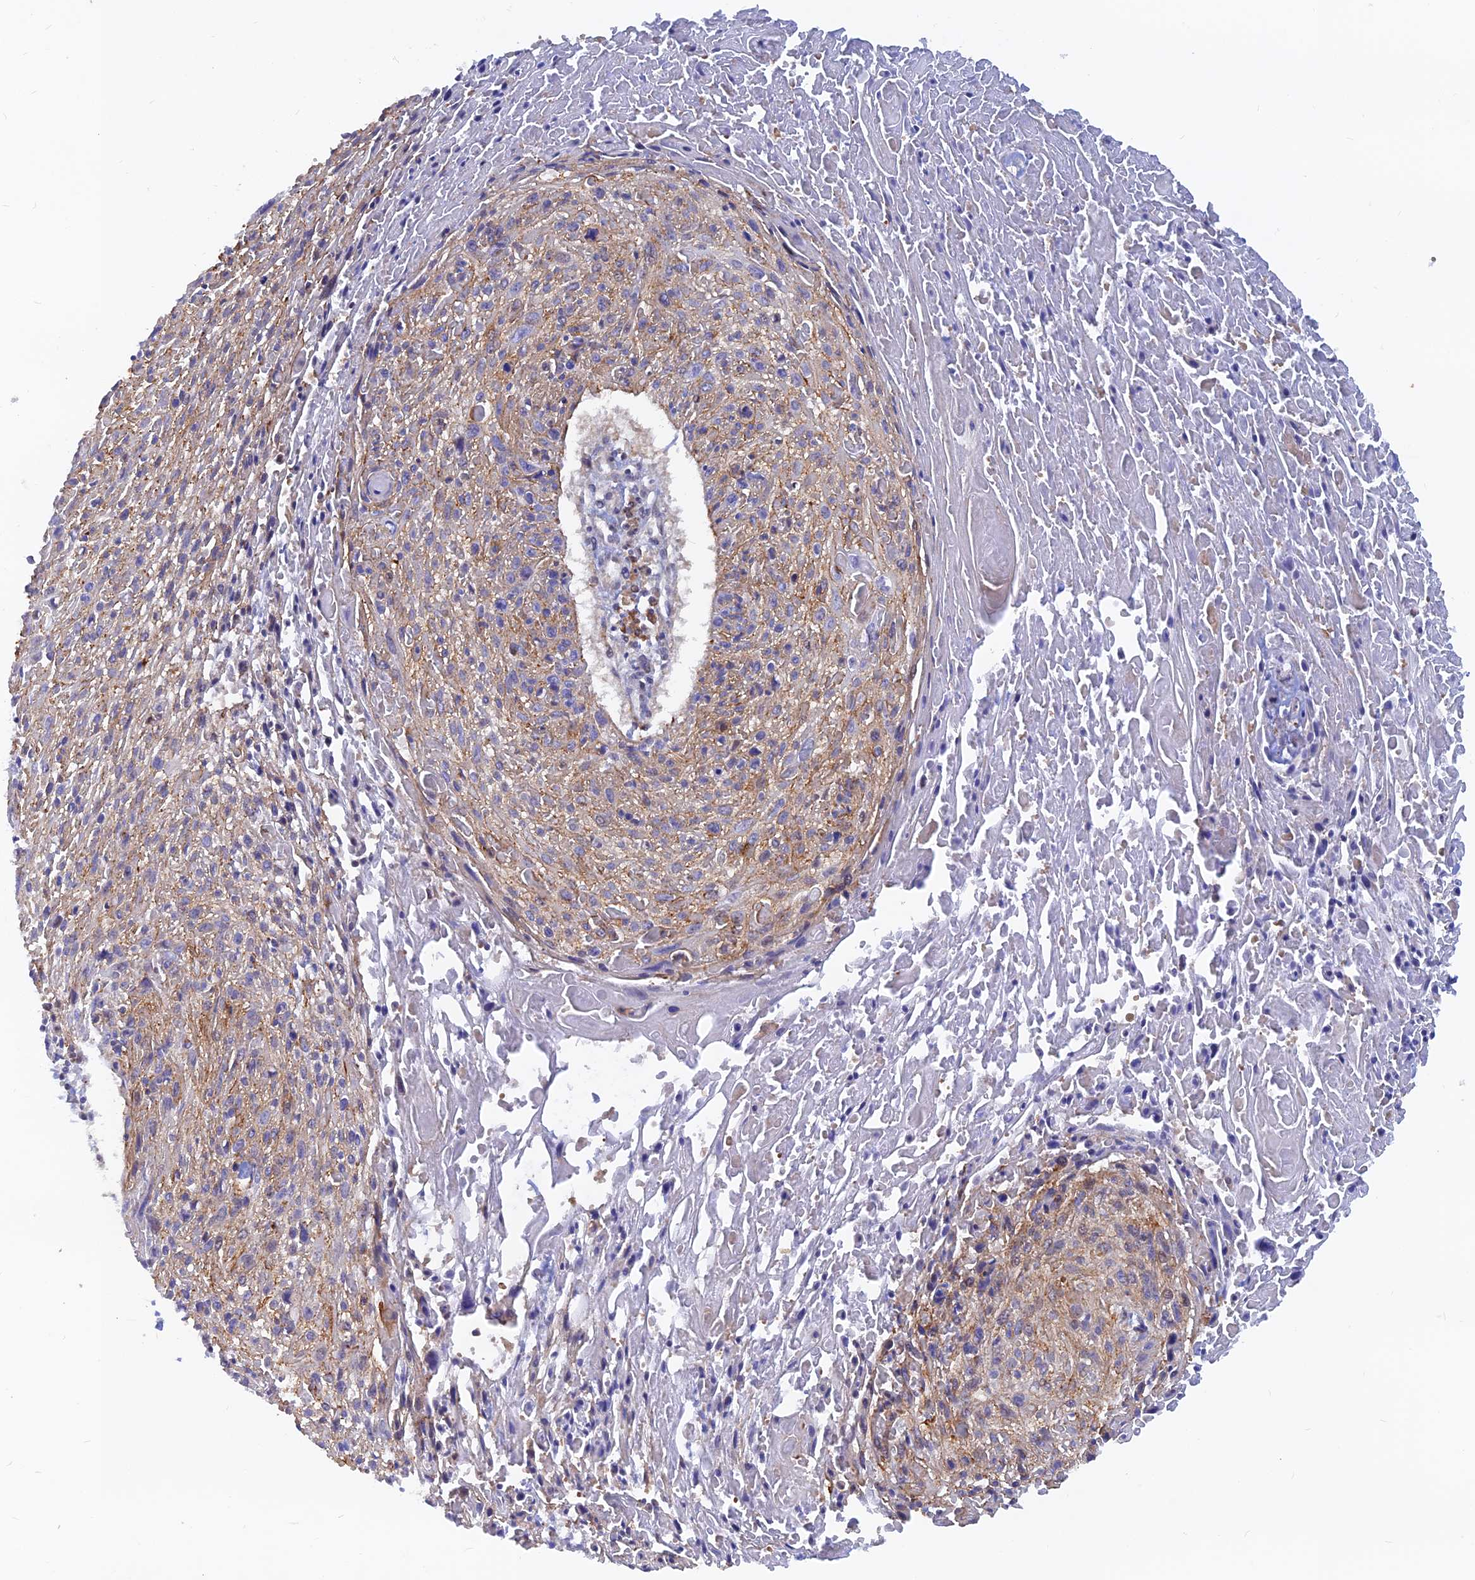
{"staining": {"intensity": "weak", "quantity": "25%-75%", "location": "cytoplasmic/membranous"}, "tissue": "cervical cancer", "cell_type": "Tumor cells", "image_type": "cancer", "snomed": [{"axis": "morphology", "description": "Squamous cell carcinoma, NOS"}, {"axis": "topography", "description": "Cervix"}], "caption": "Human squamous cell carcinoma (cervical) stained for a protein (brown) displays weak cytoplasmic/membranous positive positivity in approximately 25%-75% of tumor cells.", "gene": "DNAJC16", "patient": {"sex": "female", "age": 51}}